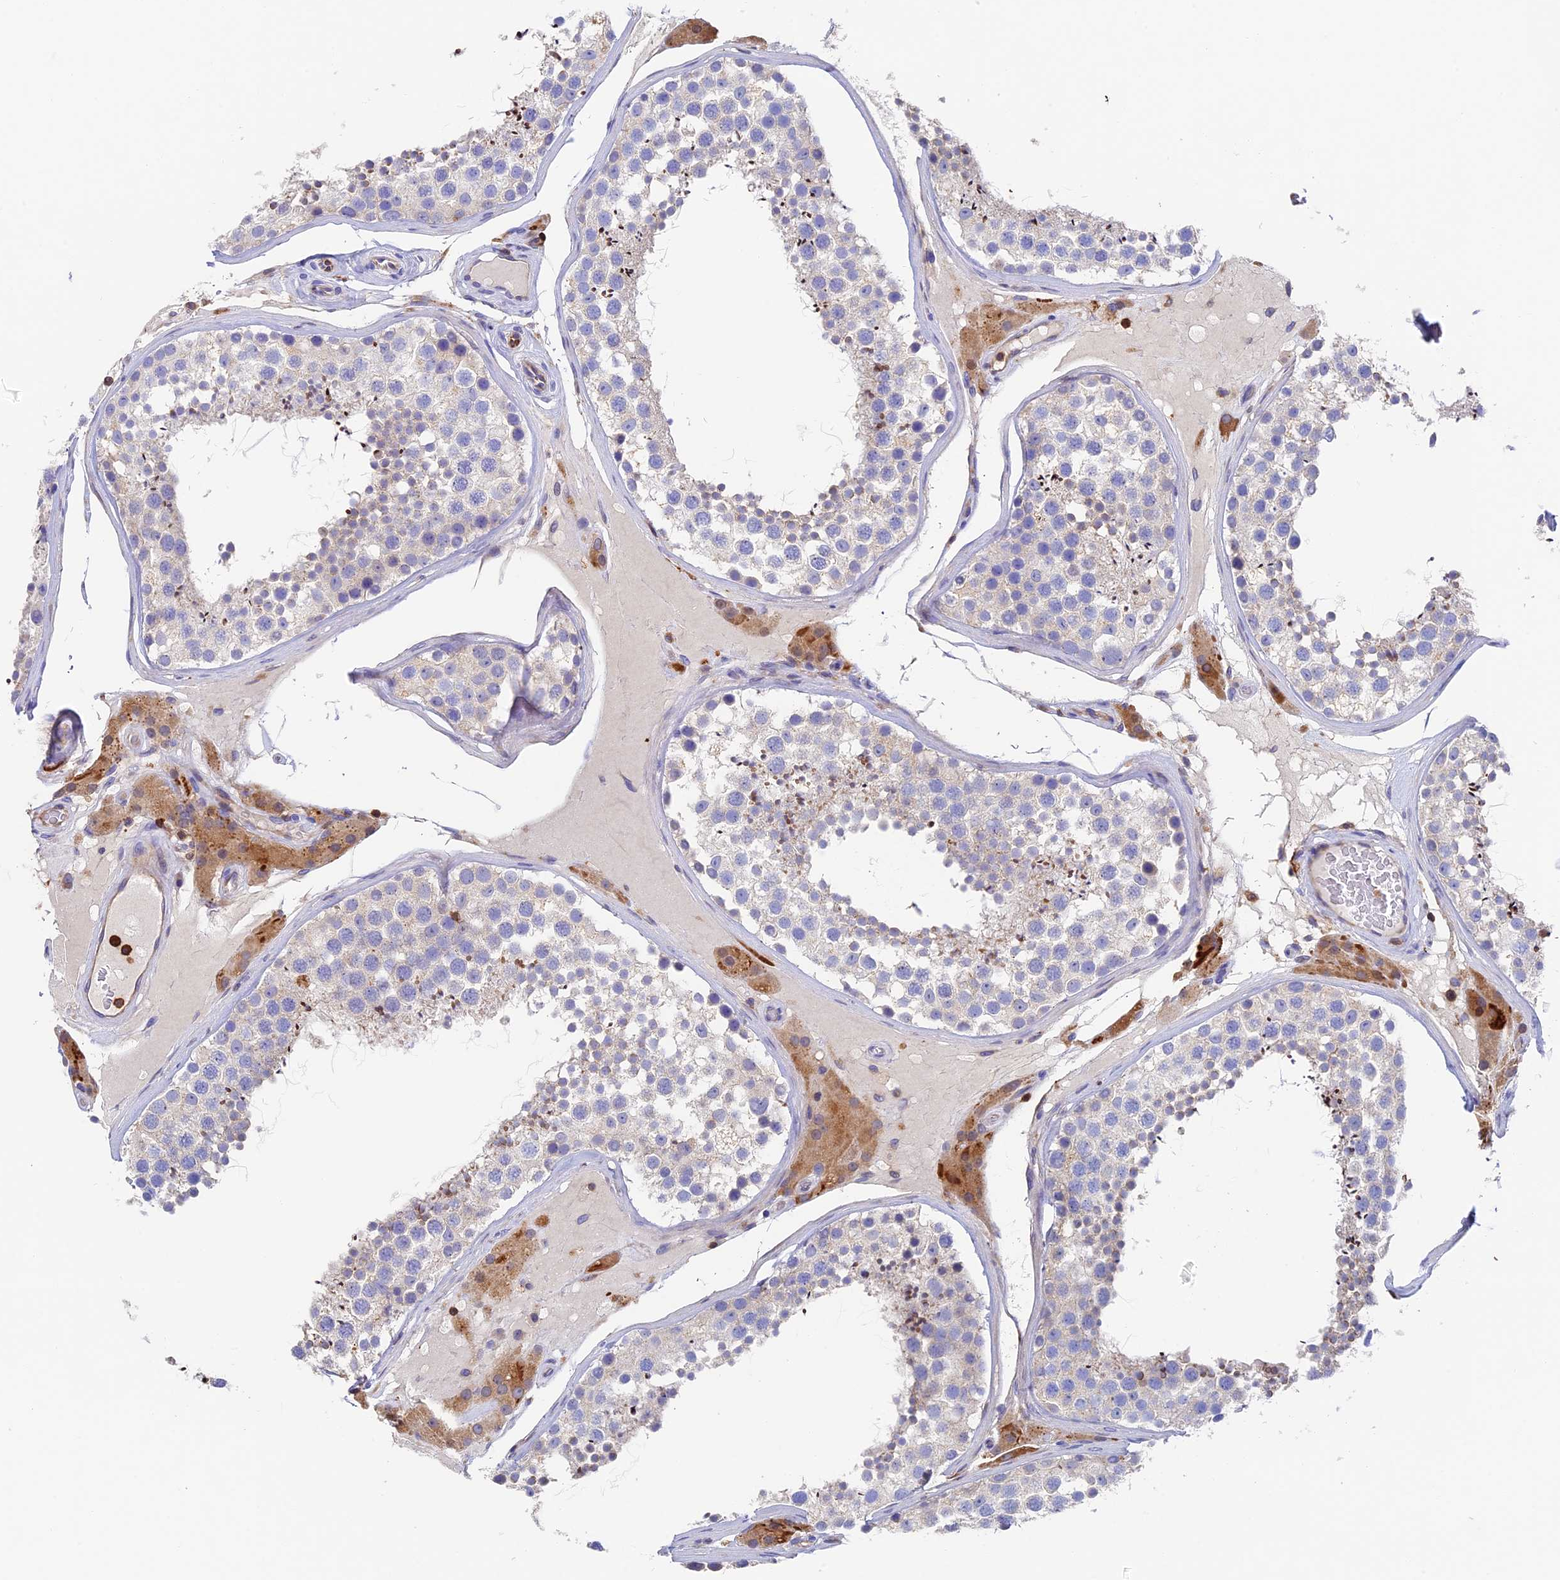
{"staining": {"intensity": "weak", "quantity": "<25%", "location": "cytoplasmic/membranous"}, "tissue": "testis", "cell_type": "Cells in seminiferous ducts", "image_type": "normal", "snomed": [{"axis": "morphology", "description": "Normal tissue, NOS"}, {"axis": "topography", "description": "Testis"}], "caption": "An immunohistochemistry histopathology image of normal testis is shown. There is no staining in cells in seminiferous ducts of testis. (DAB (3,3'-diaminobenzidine) immunohistochemistry (IHC), high magnification).", "gene": "ADAT1", "patient": {"sex": "male", "age": 46}}